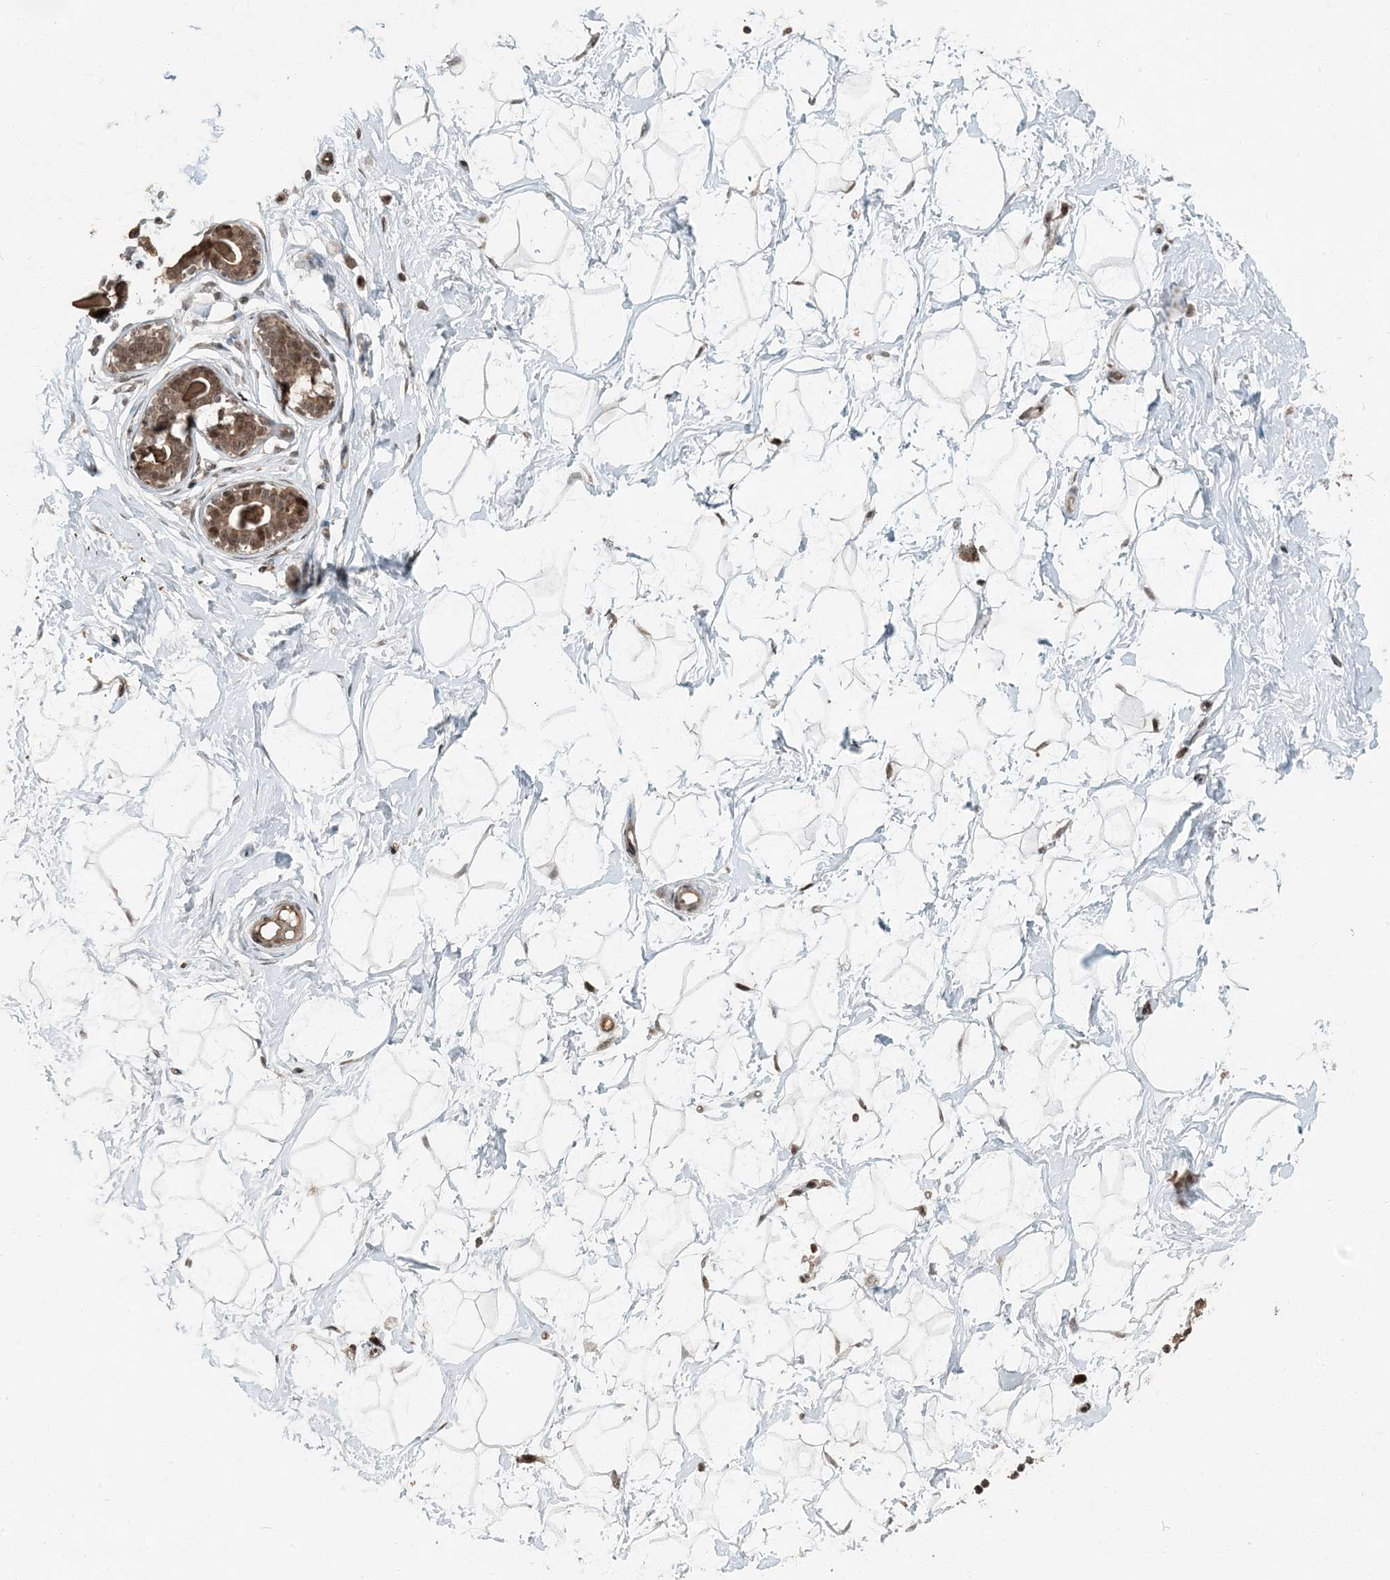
{"staining": {"intensity": "moderate", "quantity": ">75%", "location": "nuclear"}, "tissue": "breast", "cell_type": "Adipocytes", "image_type": "normal", "snomed": [{"axis": "morphology", "description": "Normal tissue, NOS"}, {"axis": "morphology", "description": "Adenoma, NOS"}, {"axis": "topography", "description": "Breast"}], "caption": "A histopathology image showing moderate nuclear positivity in approximately >75% of adipocytes in benign breast, as visualized by brown immunohistochemical staining.", "gene": "TRAPPC12", "patient": {"sex": "female", "age": 23}}